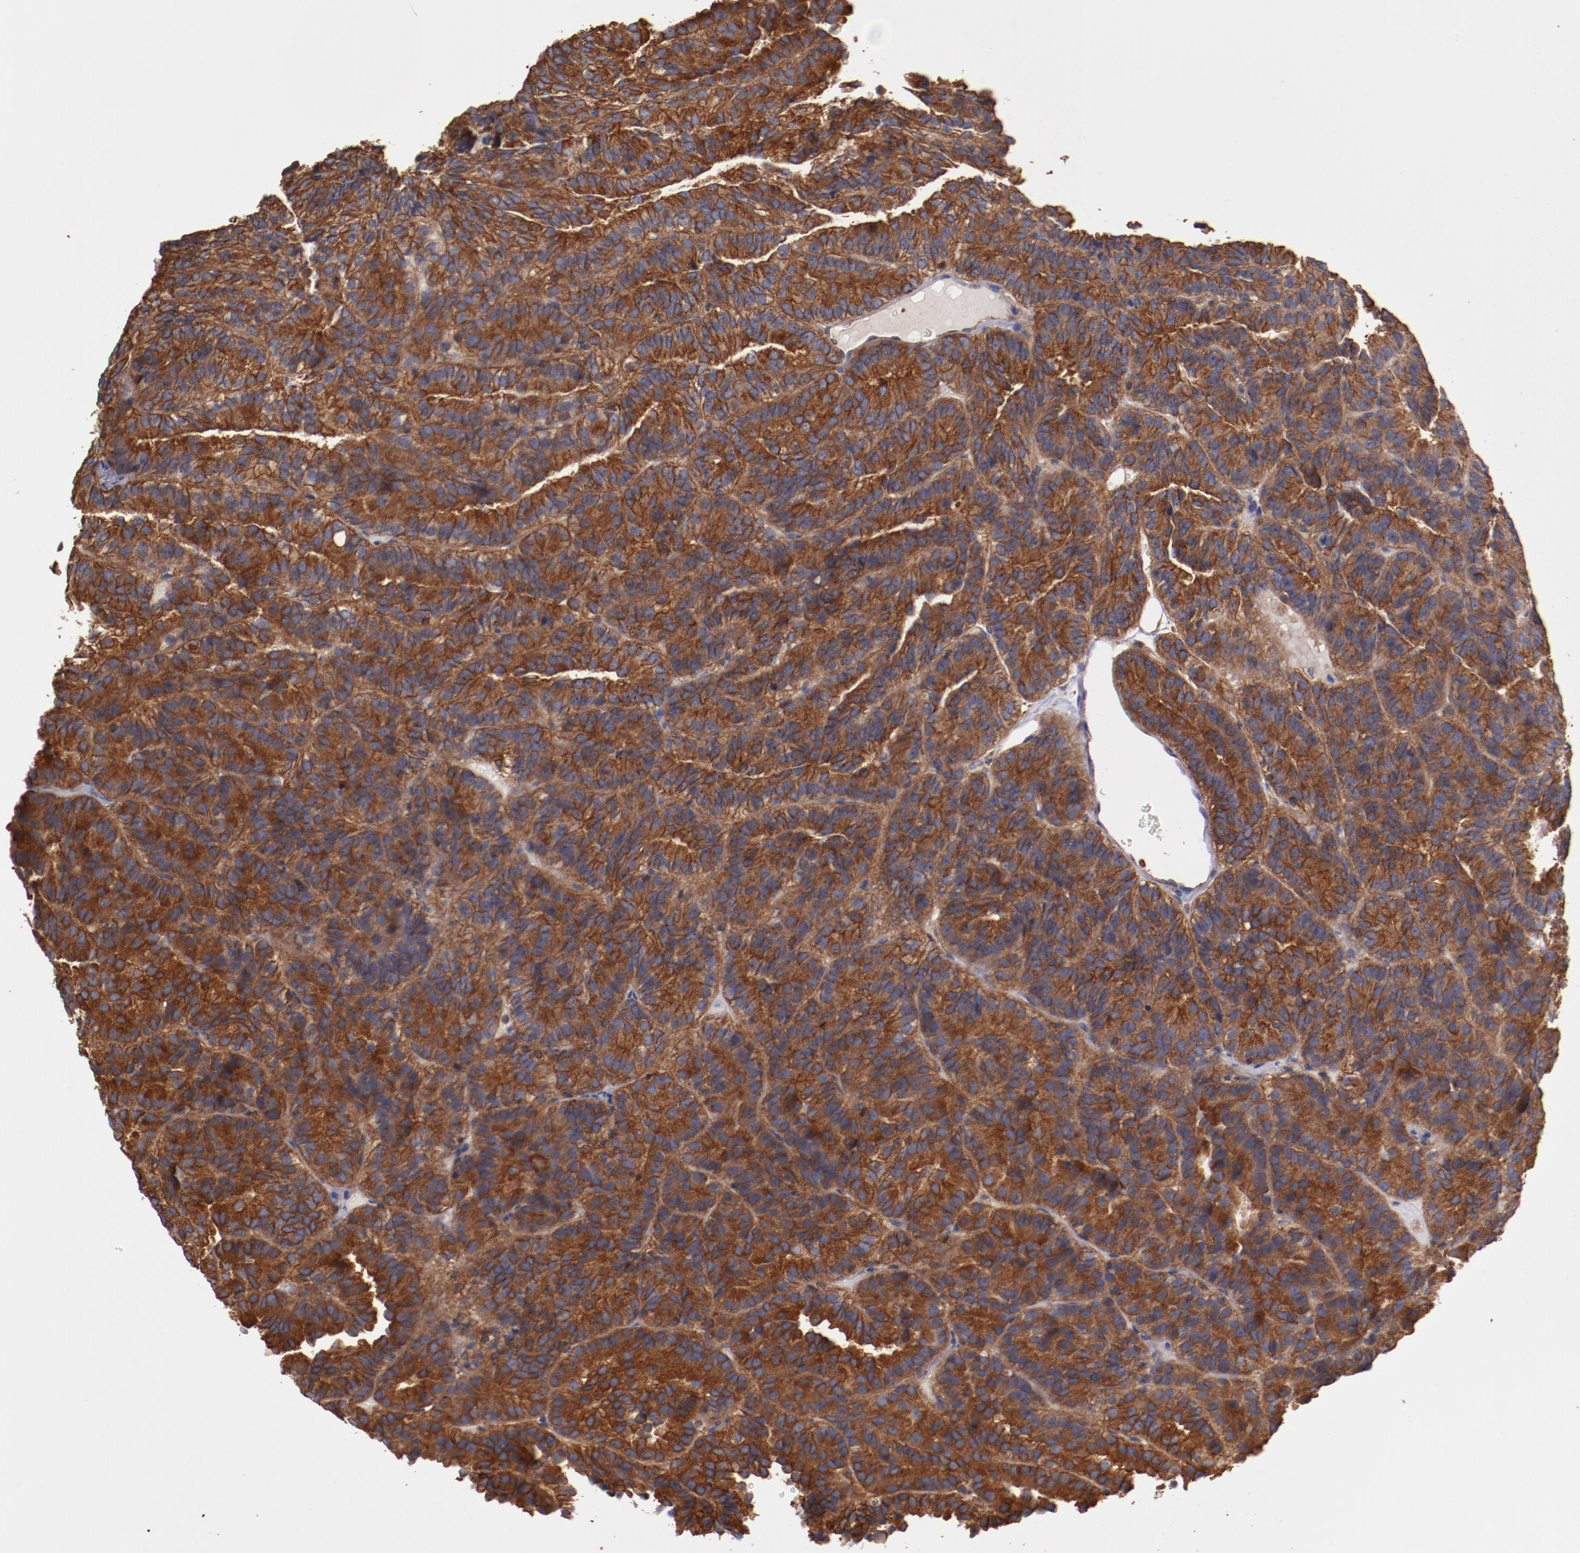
{"staining": {"intensity": "strong", "quantity": ">75%", "location": "cytoplasmic/membranous"}, "tissue": "renal cancer", "cell_type": "Tumor cells", "image_type": "cancer", "snomed": [{"axis": "morphology", "description": "Adenocarcinoma, NOS"}, {"axis": "topography", "description": "Kidney"}], "caption": "Renal adenocarcinoma tissue demonstrates strong cytoplasmic/membranous staining in approximately >75% of tumor cells, visualized by immunohistochemistry. (Stains: DAB (3,3'-diaminobenzidine) in brown, nuclei in blue, Microscopy: brightfield microscopy at high magnification).", "gene": "TMOD3", "patient": {"sex": "male", "age": 46}}